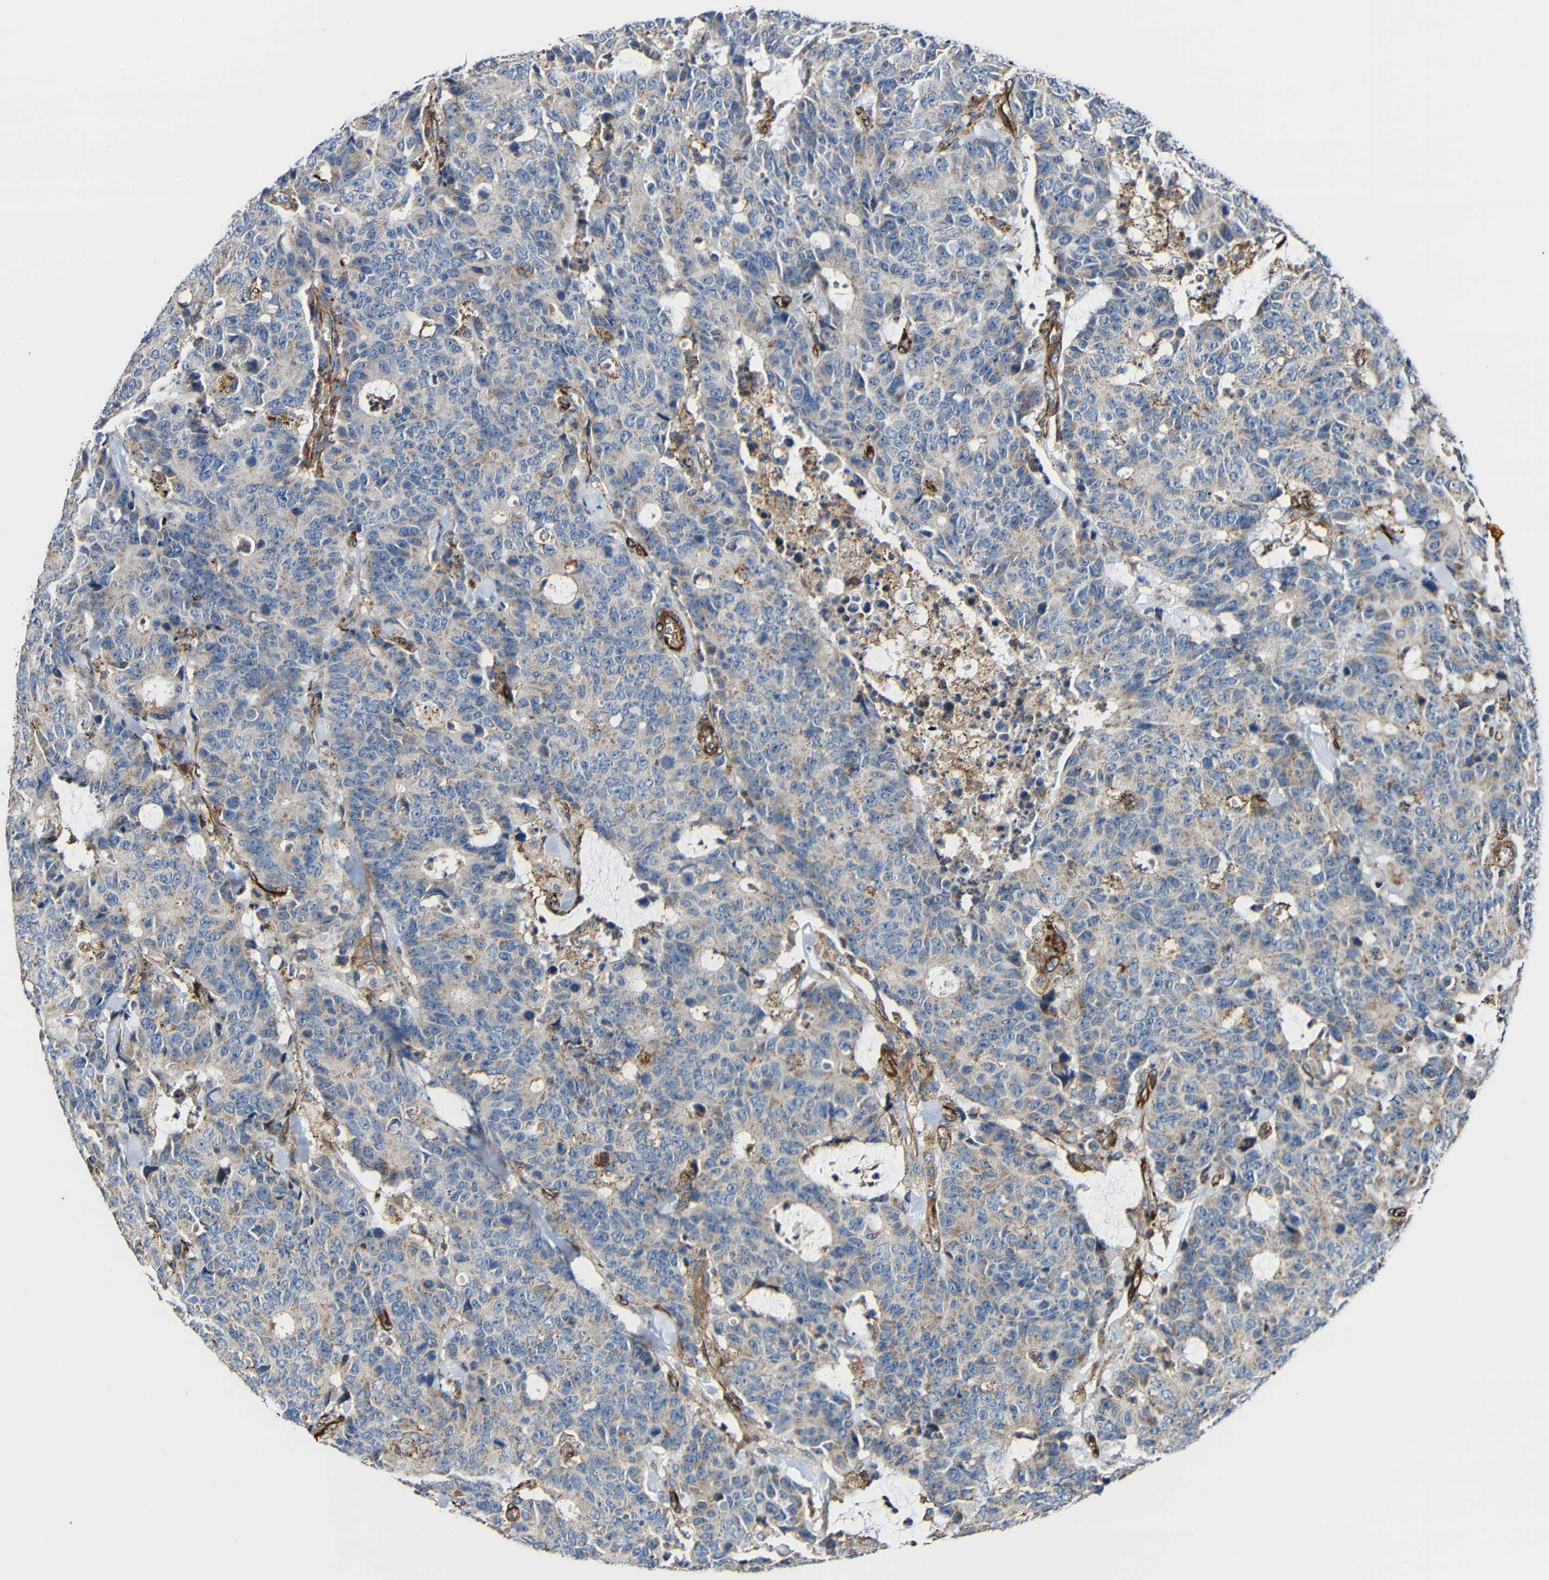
{"staining": {"intensity": "weak", "quantity": "25%-75%", "location": "cytoplasmic/membranous"}, "tissue": "colorectal cancer", "cell_type": "Tumor cells", "image_type": "cancer", "snomed": [{"axis": "morphology", "description": "Adenocarcinoma, NOS"}, {"axis": "topography", "description": "Colon"}], "caption": "A brown stain labels weak cytoplasmic/membranous staining of a protein in human colorectal cancer (adenocarcinoma) tumor cells. The staining is performed using DAB (3,3'-diaminobenzidine) brown chromogen to label protein expression. The nuclei are counter-stained blue using hematoxylin.", "gene": "IGSF10", "patient": {"sex": "female", "age": 86}}